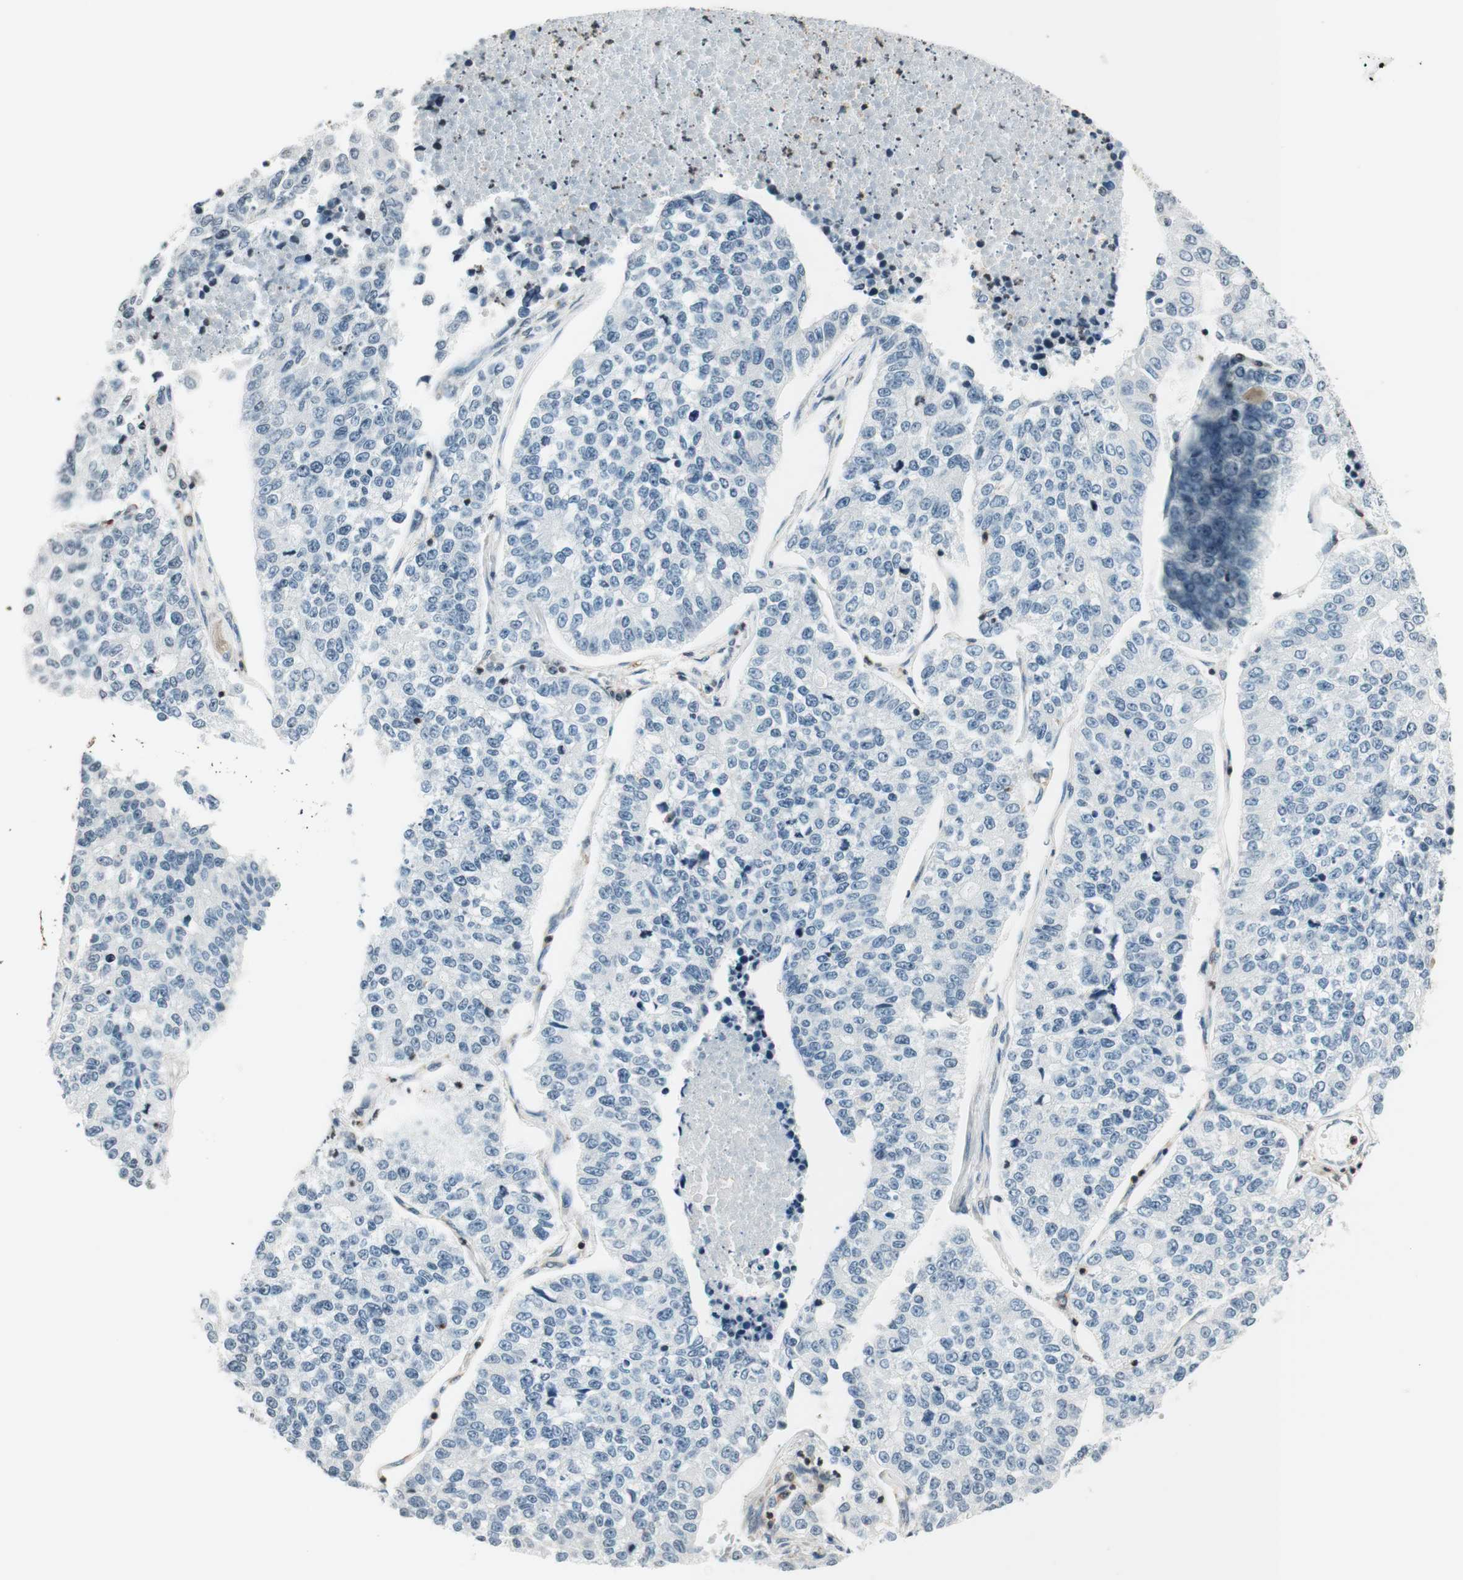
{"staining": {"intensity": "negative", "quantity": "none", "location": "none"}, "tissue": "lung cancer", "cell_type": "Tumor cells", "image_type": "cancer", "snomed": [{"axis": "morphology", "description": "Adenocarcinoma, NOS"}, {"axis": "topography", "description": "Lung"}], "caption": "Tumor cells show no significant protein staining in lung cancer.", "gene": "WIPF1", "patient": {"sex": "male", "age": 49}}